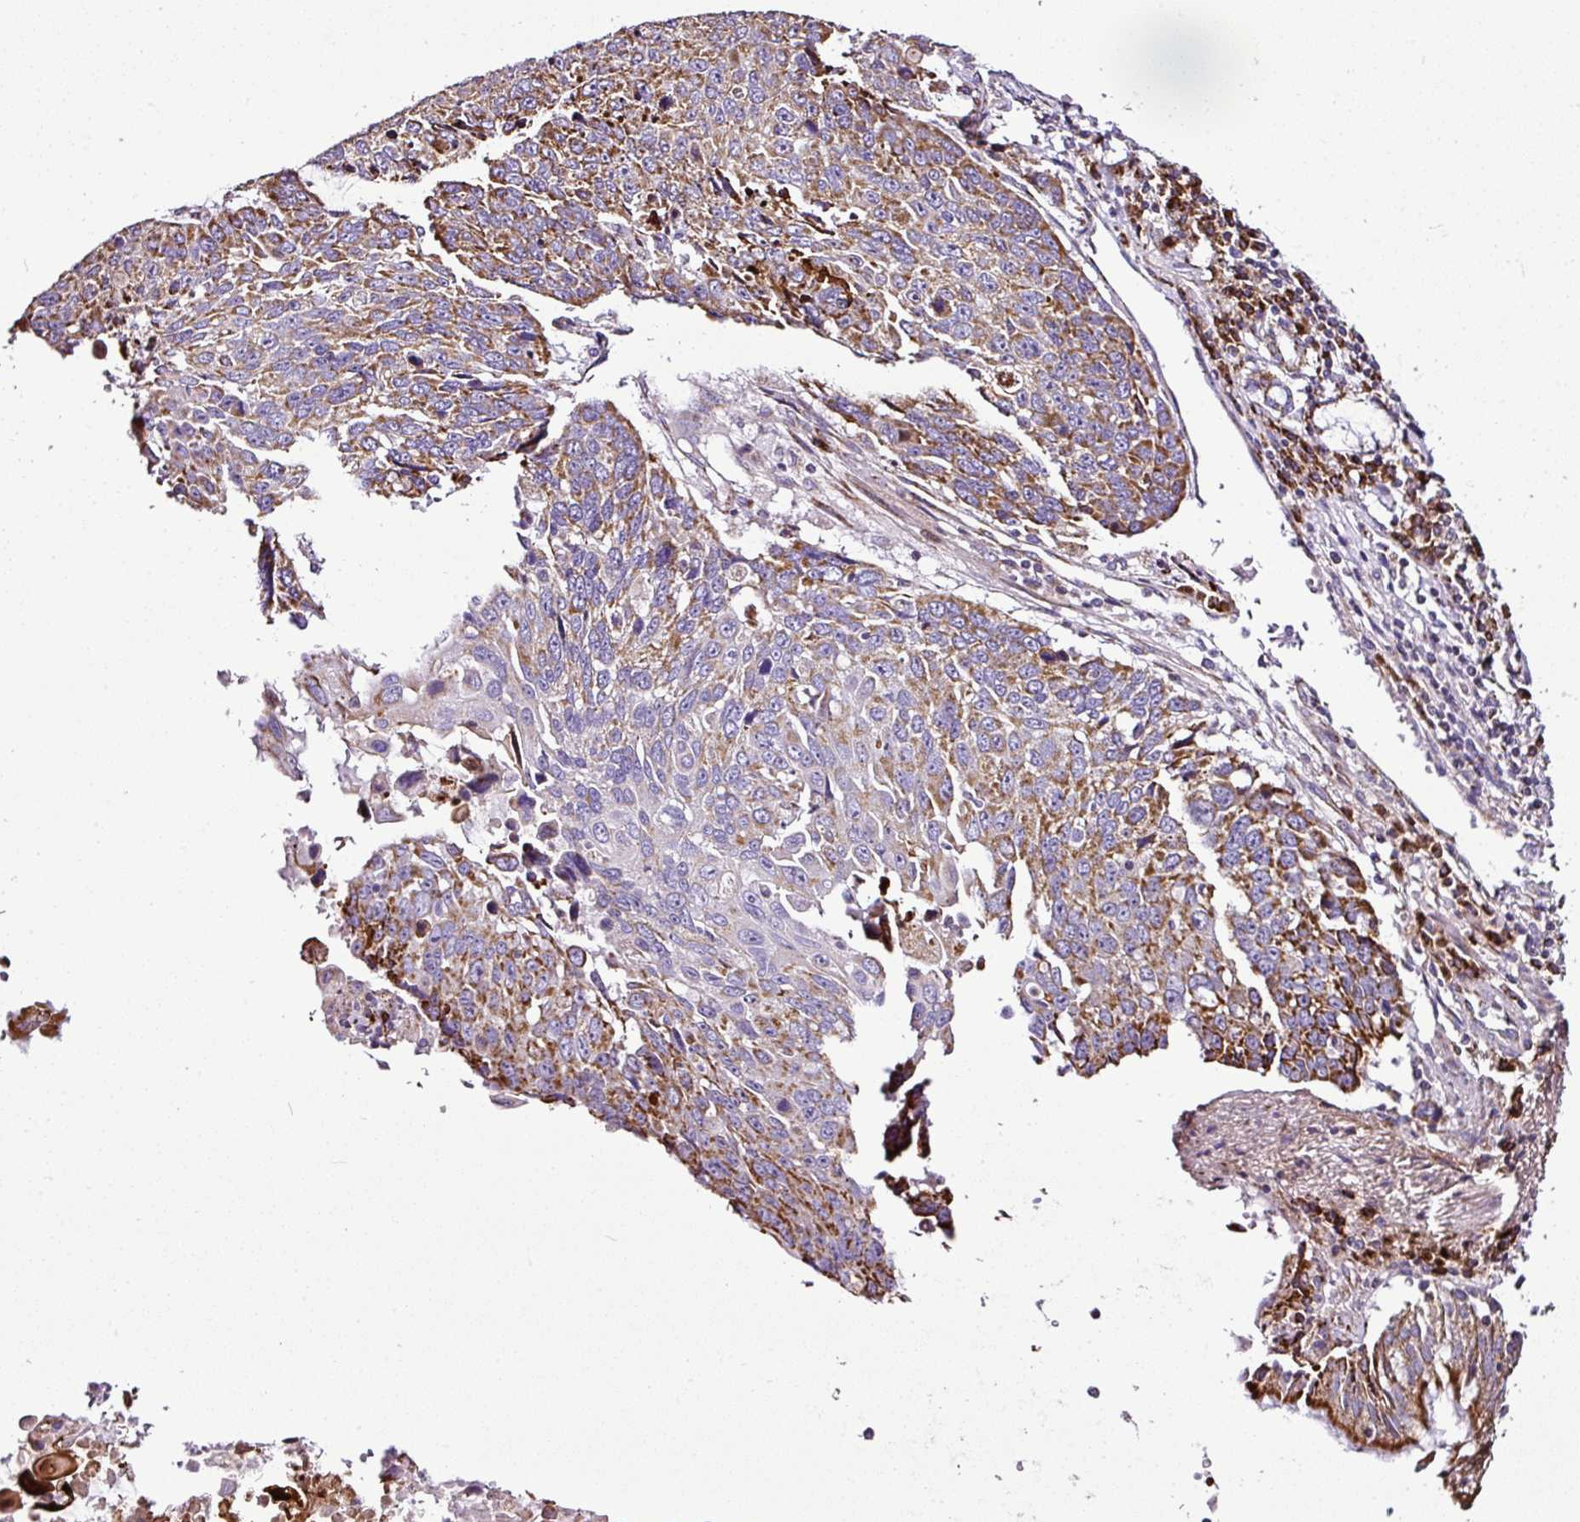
{"staining": {"intensity": "moderate", "quantity": ">75%", "location": "cytoplasmic/membranous"}, "tissue": "lung cancer", "cell_type": "Tumor cells", "image_type": "cancer", "snomed": [{"axis": "morphology", "description": "Squamous cell carcinoma, NOS"}, {"axis": "topography", "description": "Lung"}], "caption": "The immunohistochemical stain highlights moderate cytoplasmic/membranous positivity in tumor cells of lung squamous cell carcinoma tissue.", "gene": "DPAGT1", "patient": {"sex": "male", "age": 66}}